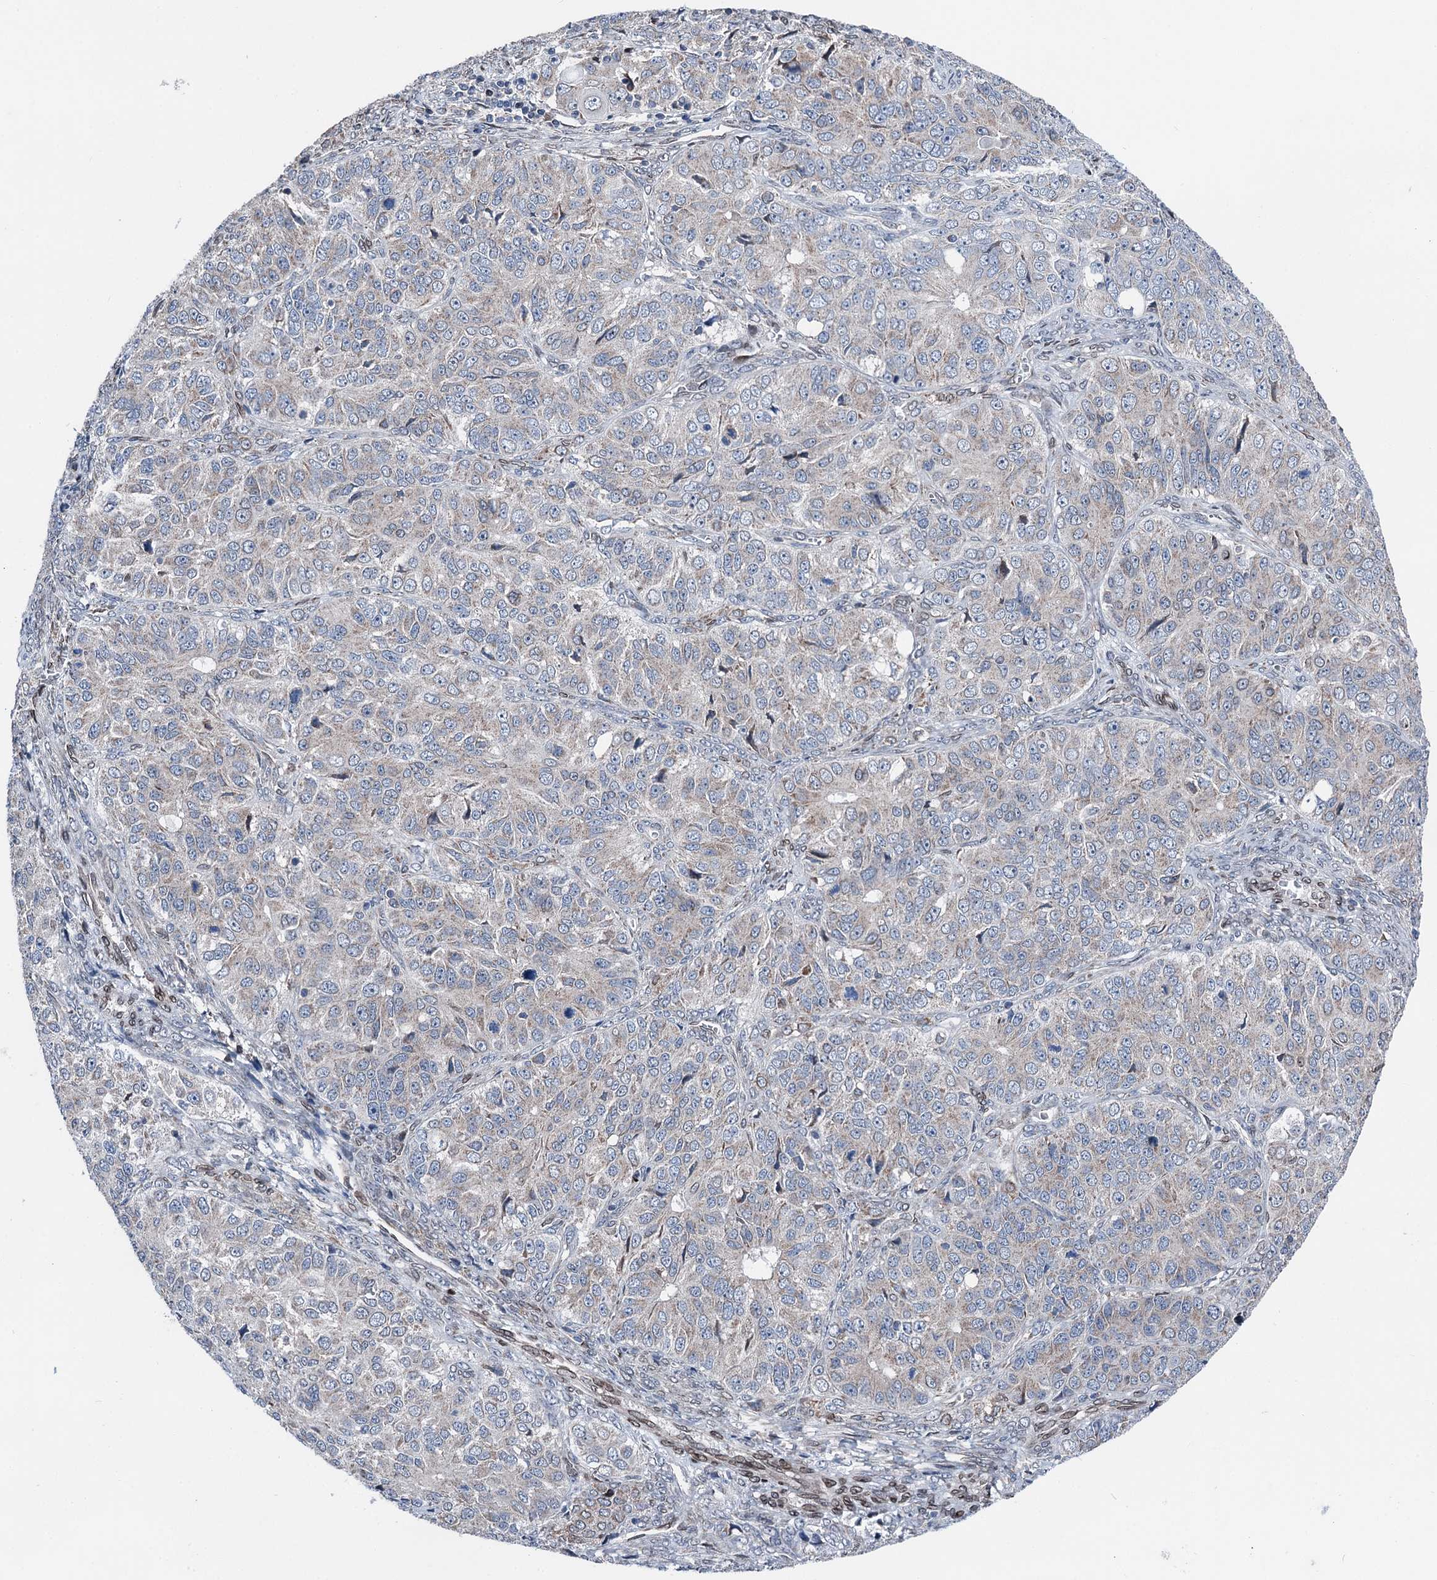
{"staining": {"intensity": "negative", "quantity": "none", "location": "none"}, "tissue": "ovarian cancer", "cell_type": "Tumor cells", "image_type": "cancer", "snomed": [{"axis": "morphology", "description": "Carcinoma, endometroid"}, {"axis": "topography", "description": "Ovary"}], "caption": "Immunohistochemistry histopathology image of neoplastic tissue: human ovarian cancer stained with DAB shows no significant protein expression in tumor cells. Brightfield microscopy of IHC stained with DAB (3,3'-diaminobenzidine) (brown) and hematoxylin (blue), captured at high magnification.", "gene": "MRPL14", "patient": {"sex": "female", "age": 51}}